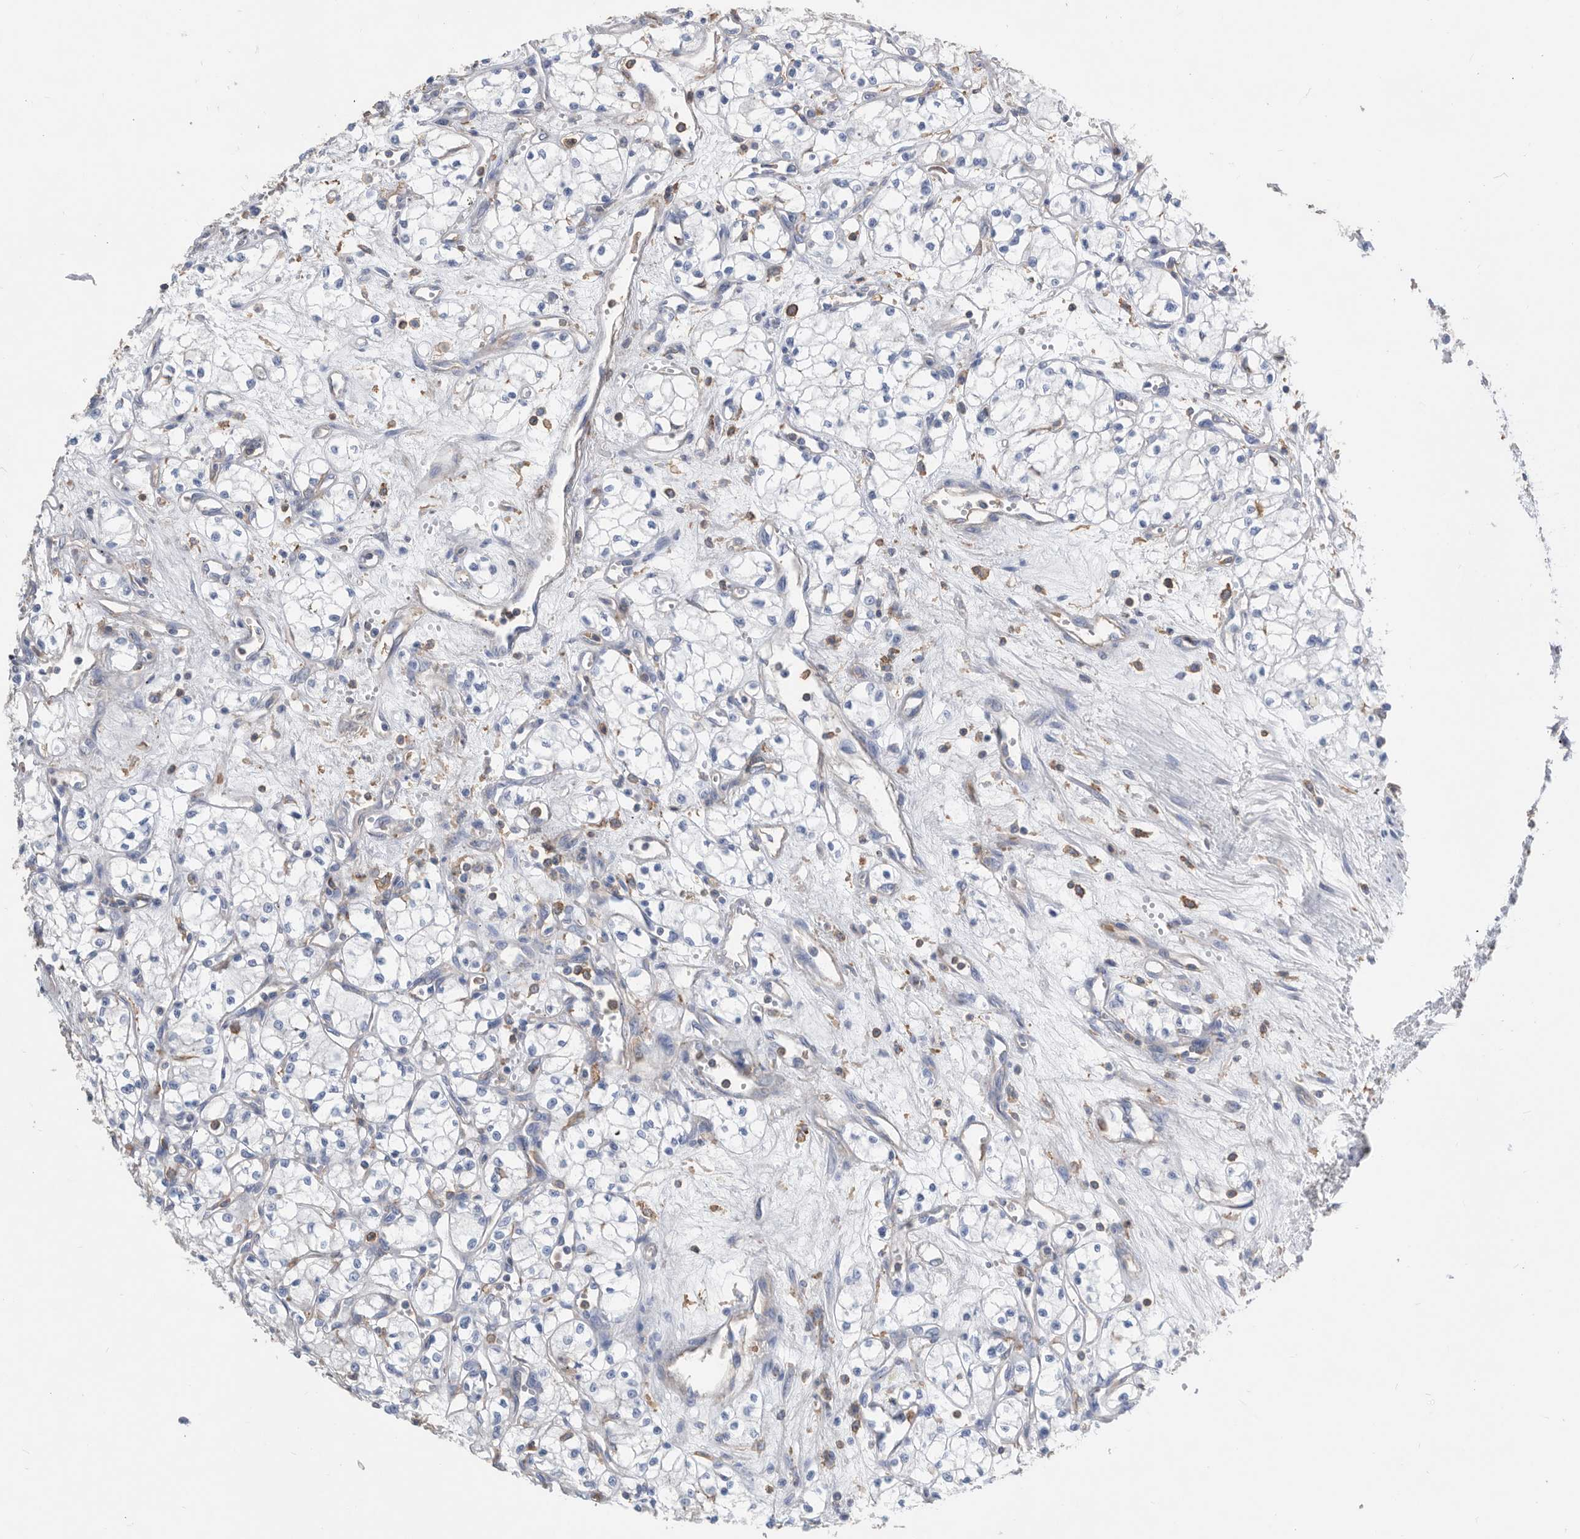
{"staining": {"intensity": "negative", "quantity": "none", "location": "none"}, "tissue": "renal cancer", "cell_type": "Tumor cells", "image_type": "cancer", "snomed": [{"axis": "morphology", "description": "Adenocarcinoma, NOS"}, {"axis": "topography", "description": "Kidney"}], "caption": "This is an immunohistochemistry micrograph of renal cancer. There is no staining in tumor cells.", "gene": "MS4A4A", "patient": {"sex": "male", "age": 59}}